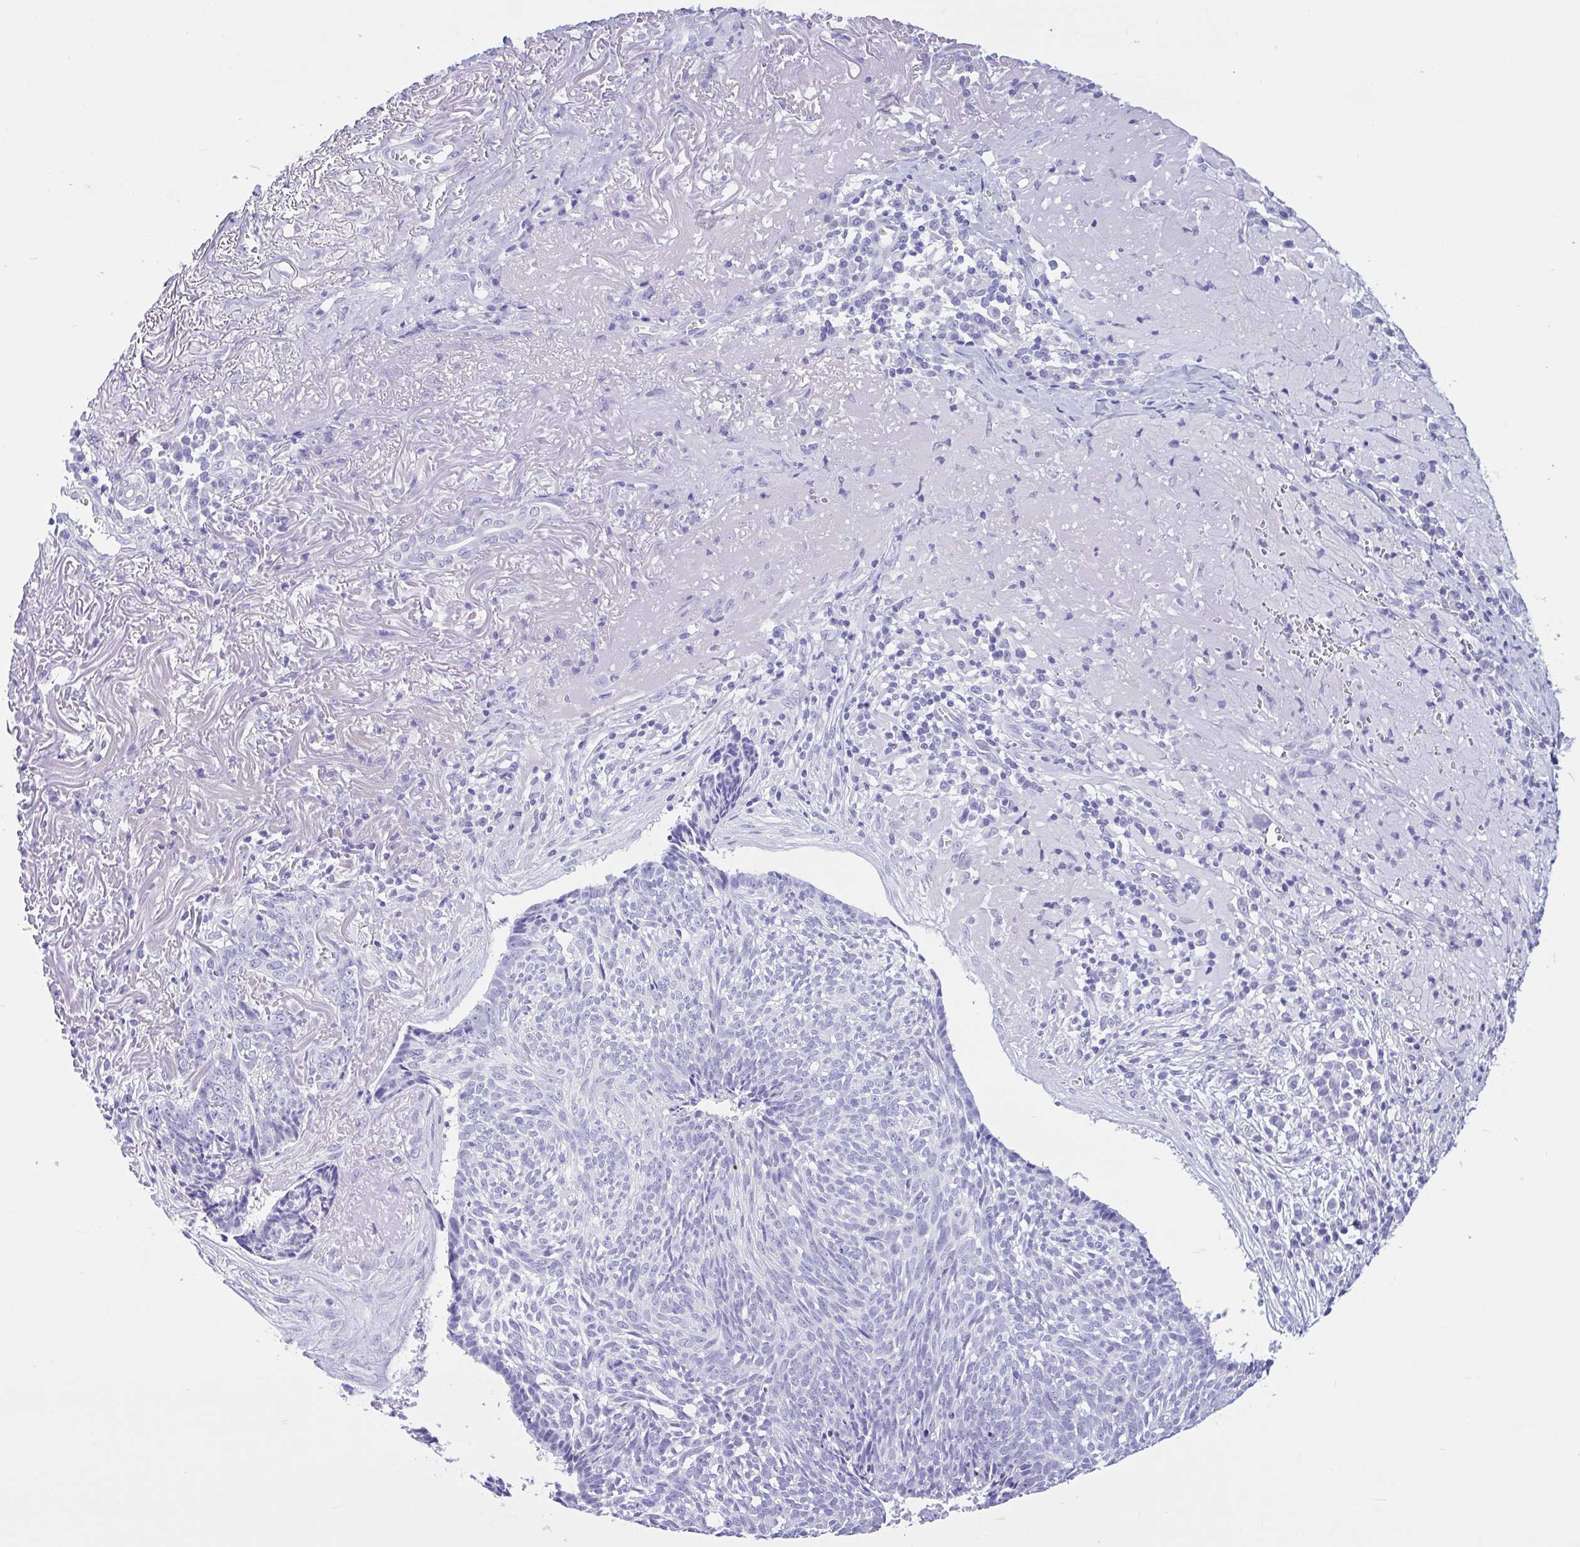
{"staining": {"intensity": "negative", "quantity": "none", "location": "none"}, "tissue": "skin cancer", "cell_type": "Tumor cells", "image_type": "cancer", "snomed": [{"axis": "morphology", "description": "Basal cell carcinoma"}, {"axis": "topography", "description": "Skin"}, {"axis": "topography", "description": "Skin of face"}], "caption": "Skin cancer (basal cell carcinoma) stained for a protein using immunohistochemistry (IHC) exhibits no expression tumor cells.", "gene": "OR4N4", "patient": {"sex": "female", "age": 95}}